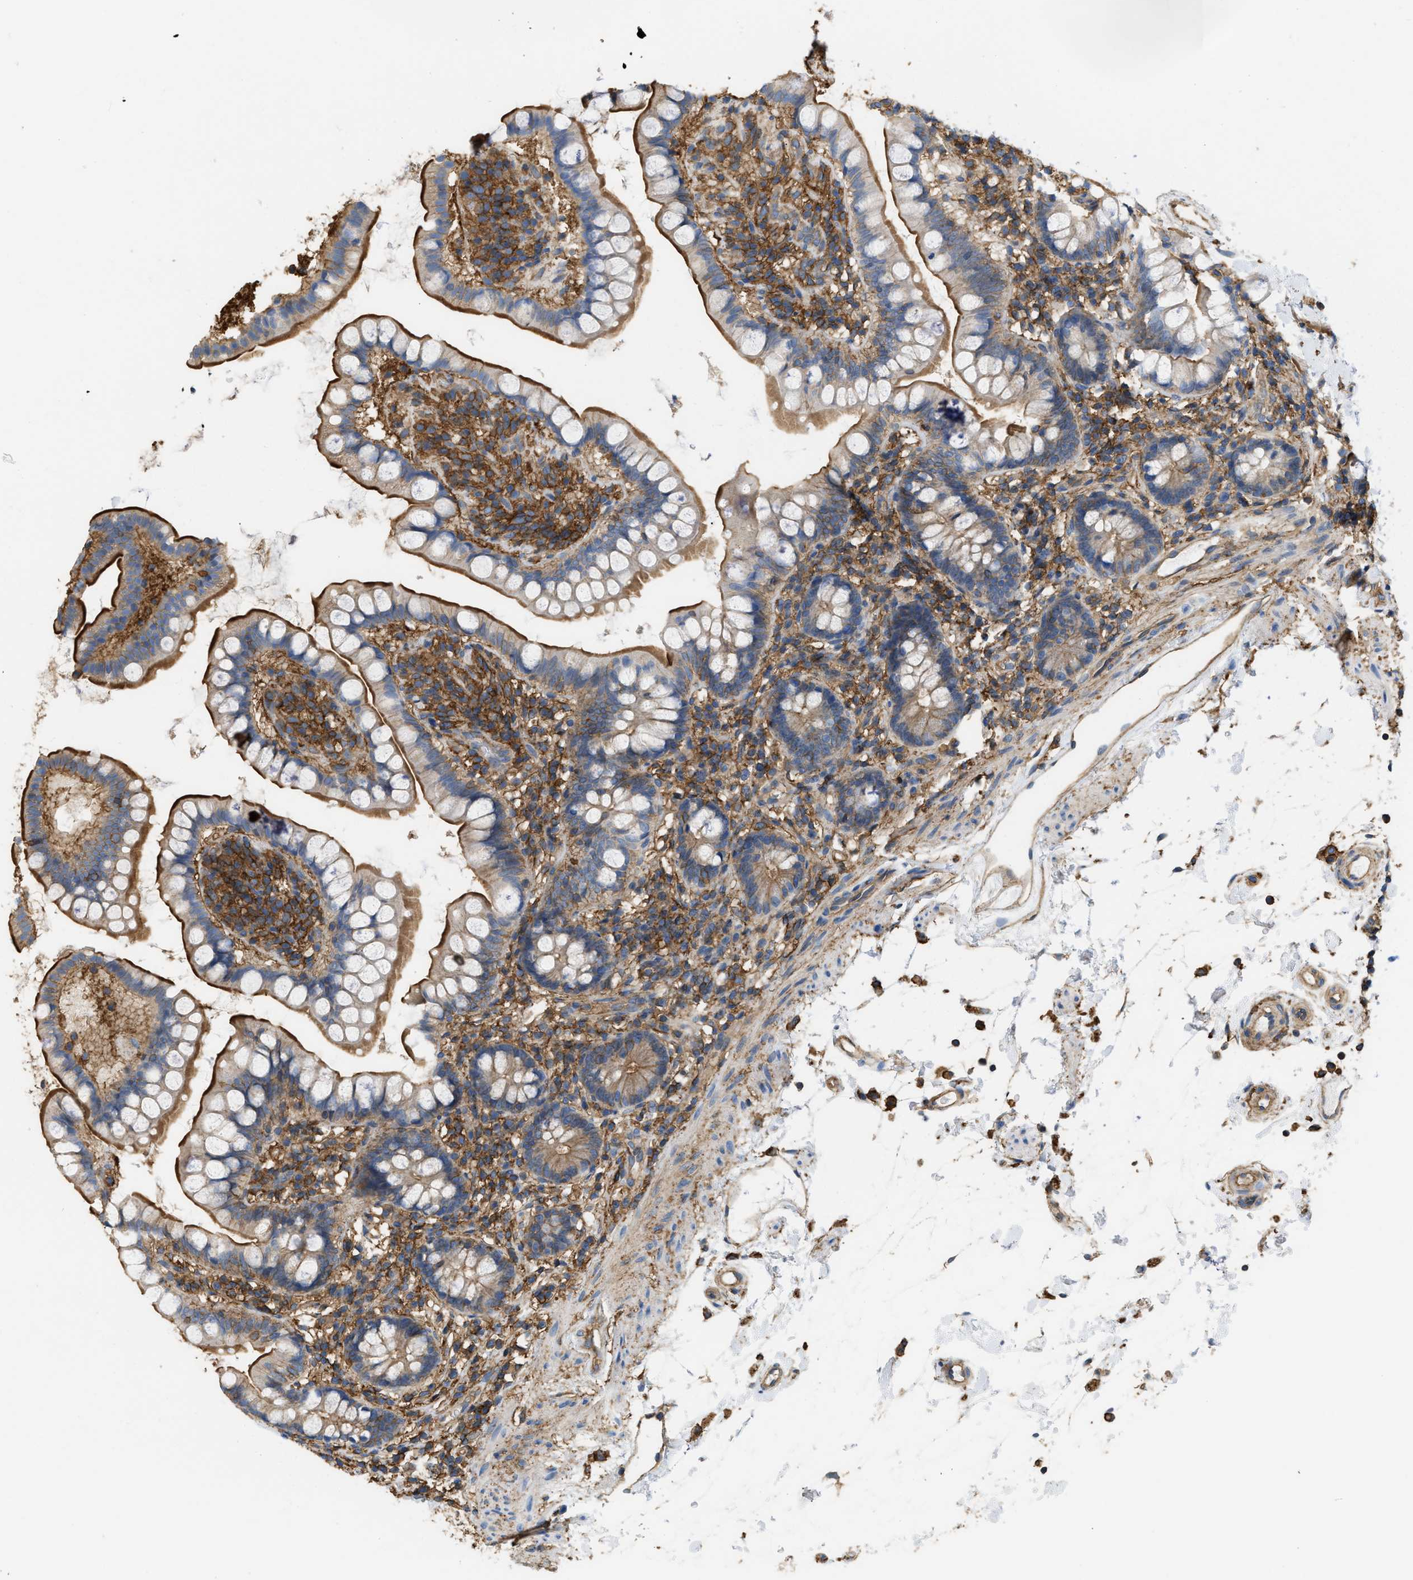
{"staining": {"intensity": "strong", "quantity": ">75%", "location": "cytoplasmic/membranous"}, "tissue": "small intestine", "cell_type": "Glandular cells", "image_type": "normal", "snomed": [{"axis": "morphology", "description": "Normal tissue, NOS"}, {"axis": "topography", "description": "Small intestine"}], "caption": "Brown immunohistochemical staining in normal human small intestine demonstrates strong cytoplasmic/membranous expression in approximately >75% of glandular cells.", "gene": "GNB4", "patient": {"sex": "female", "age": 84}}